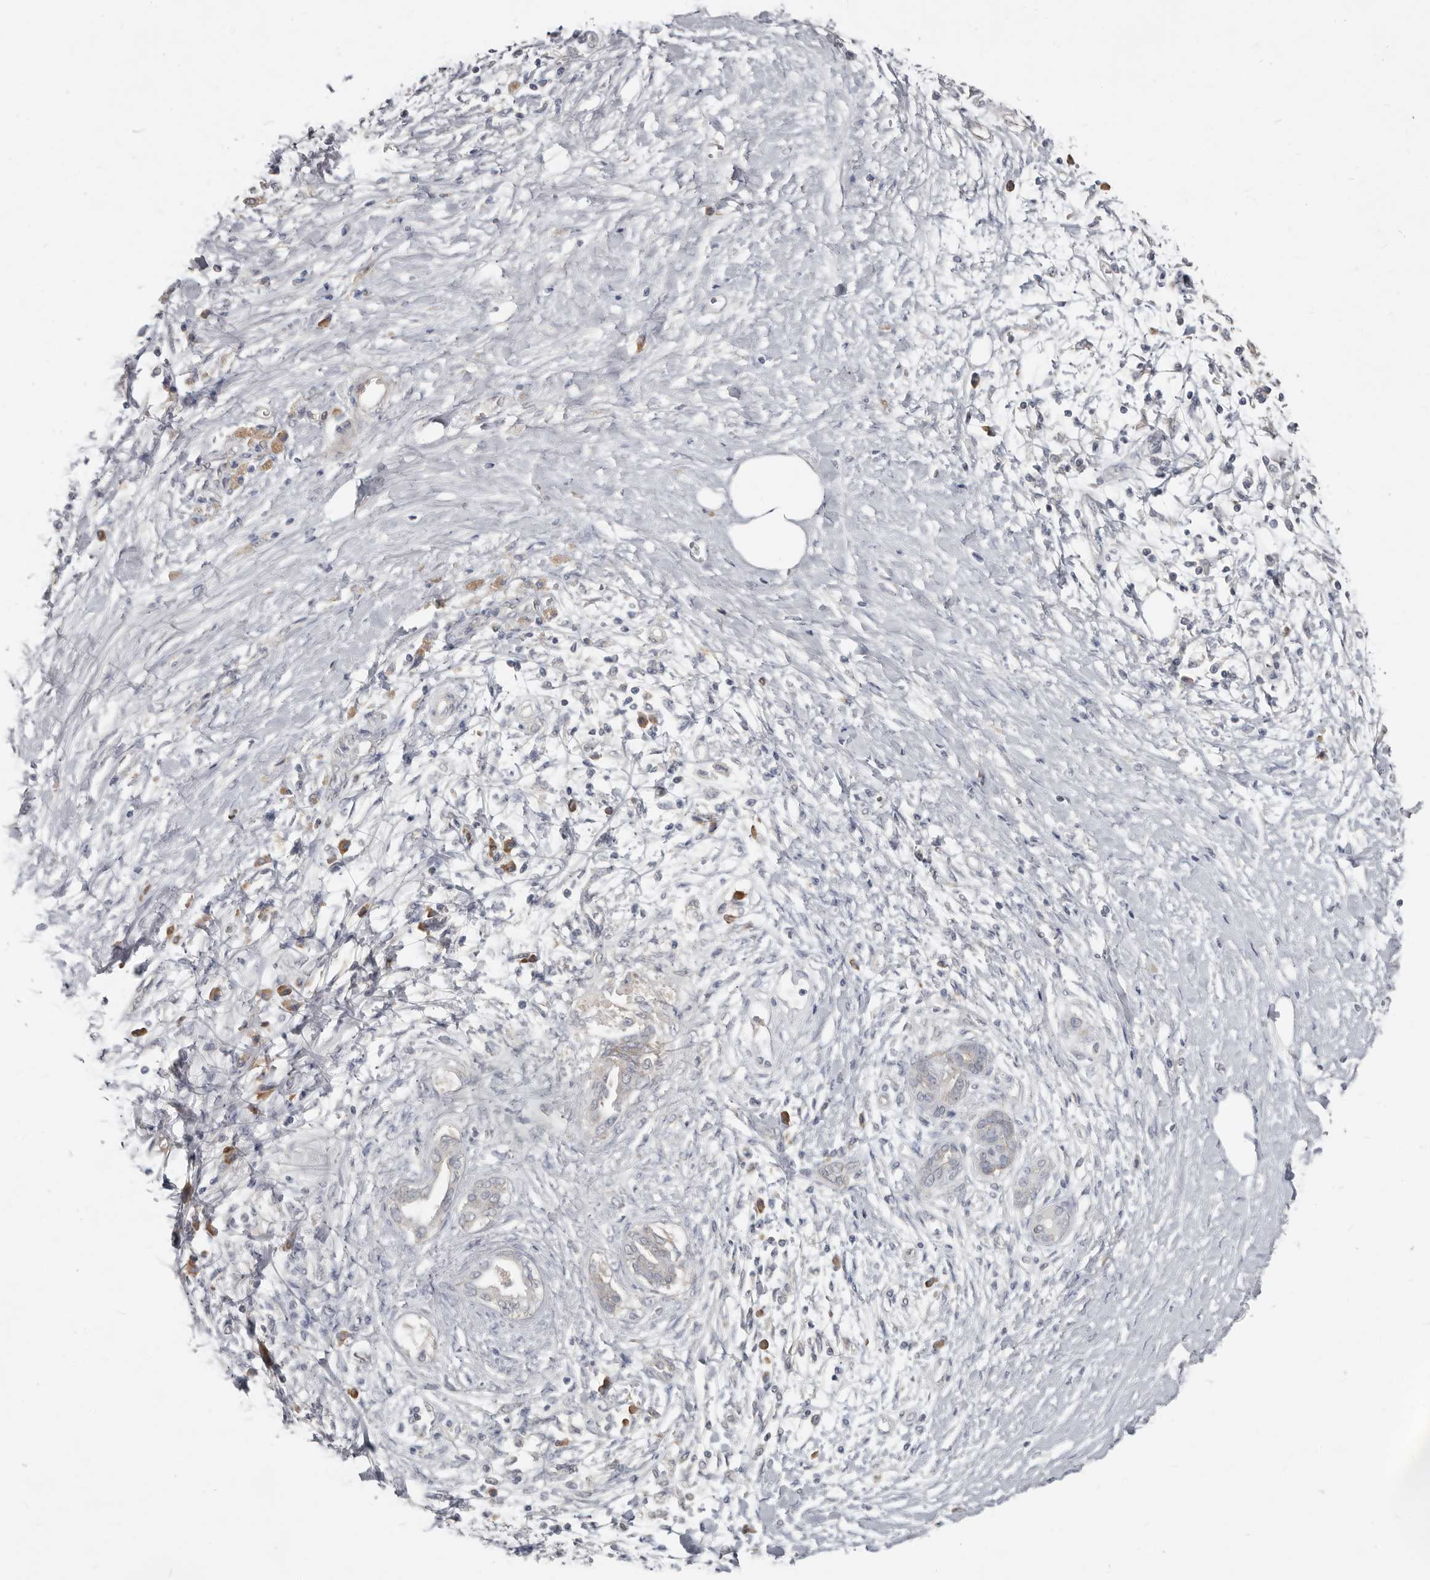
{"staining": {"intensity": "negative", "quantity": "none", "location": "none"}, "tissue": "pancreatic cancer", "cell_type": "Tumor cells", "image_type": "cancer", "snomed": [{"axis": "morphology", "description": "Adenocarcinoma, NOS"}, {"axis": "topography", "description": "Pancreas"}], "caption": "Immunohistochemistry (IHC) histopathology image of human adenocarcinoma (pancreatic) stained for a protein (brown), which displays no positivity in tumor cells.", "gene": "AKNAD1", "patient": {"sex": "male", "age": 58}}